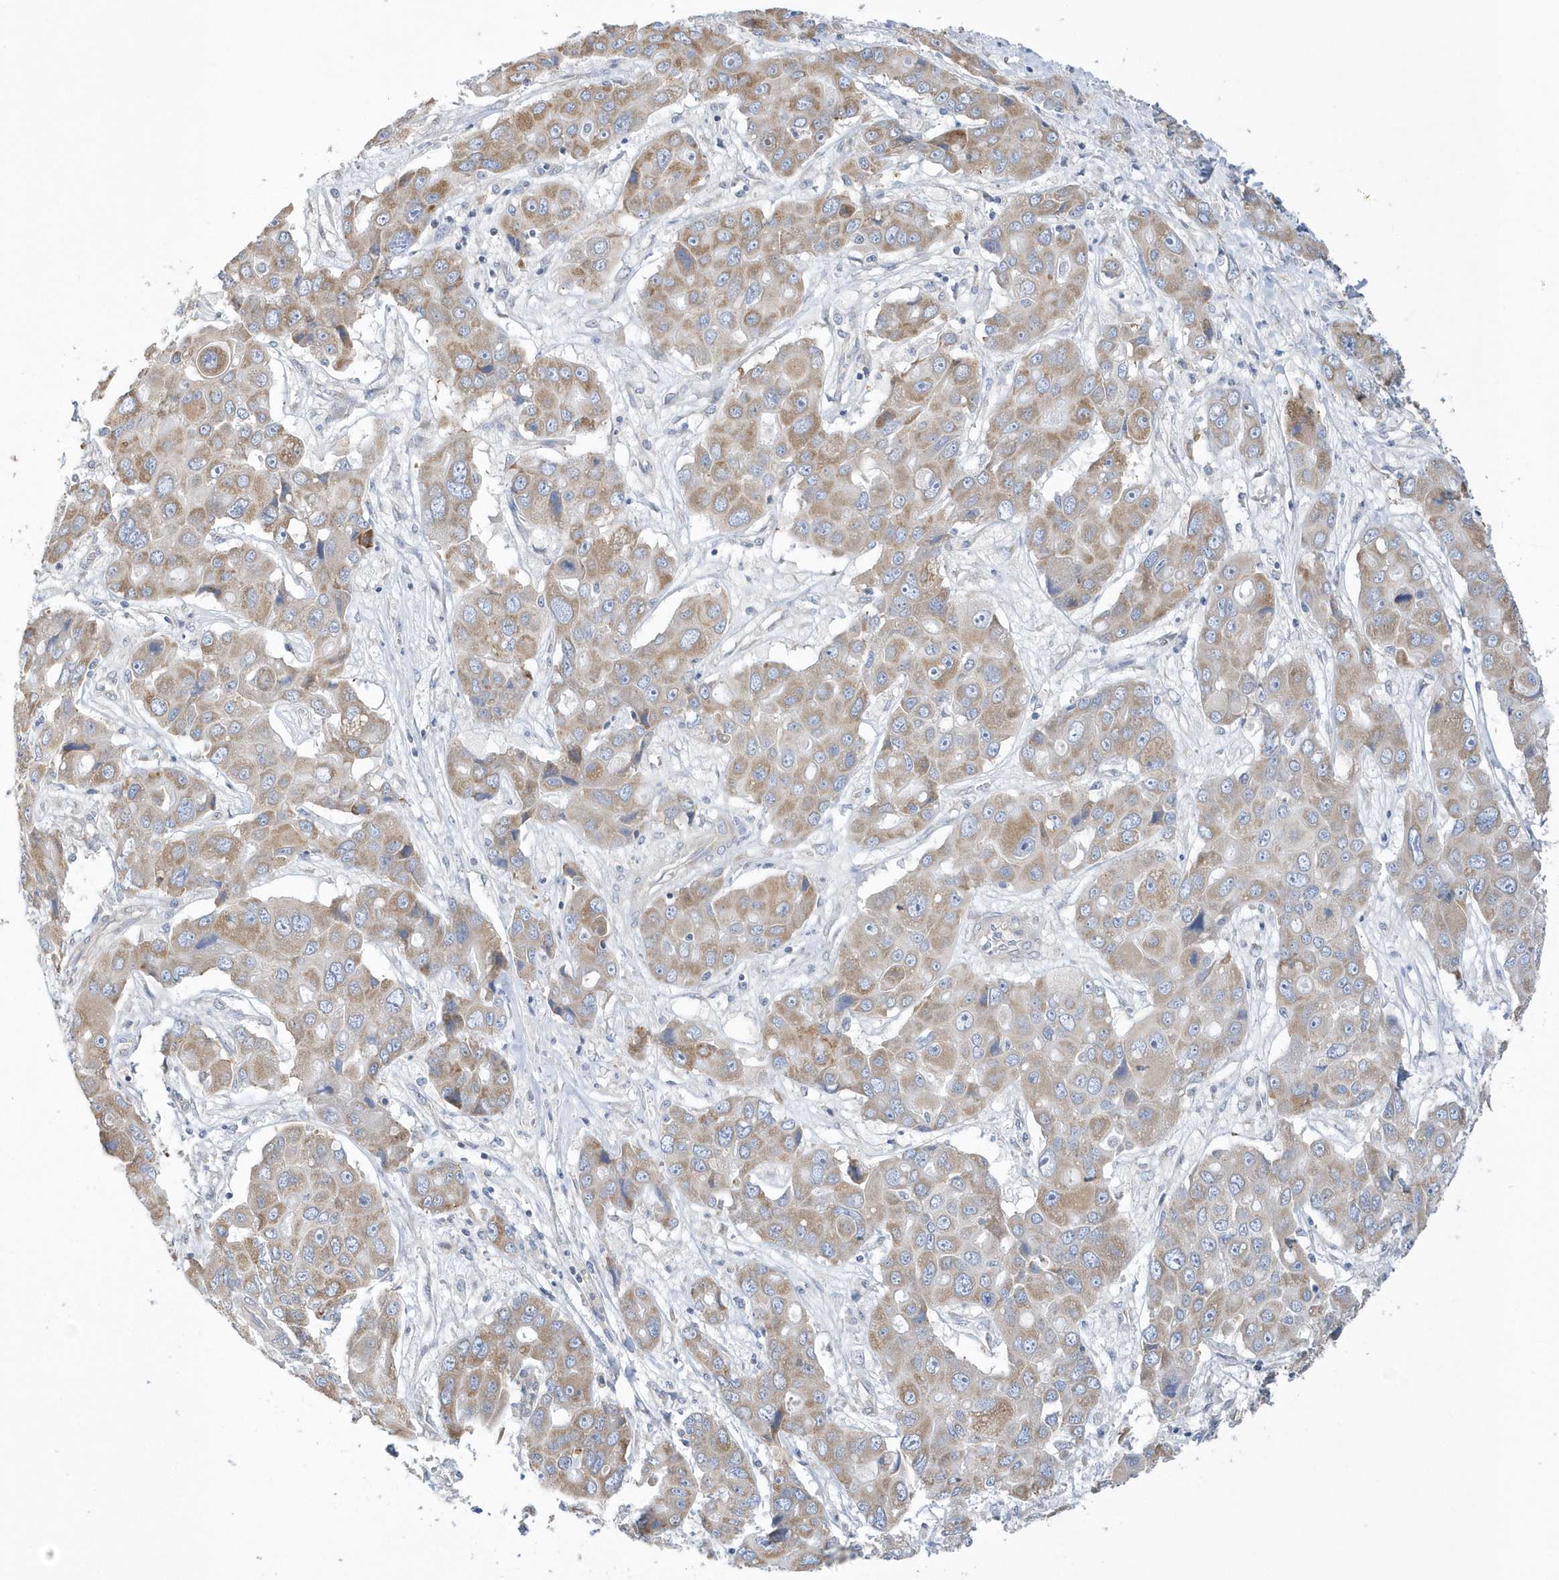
{"staining": {"intensity": "moderate", "quantity": ">75%", "location": "cytoplasmic/membranous"}, "tissue": "liver cancer", "cell_type": "Tumor cells", "image_type": "cancer", "snomed": [{"axis": "morphology", "description": "Cholangiocarcinoma"}, {"axis": "topography", "description": "Liver"}], "caption": "Protein staining shows moderate cytoplasmic/membranous positivity in approximately >75% of tumor cells in liver cholangiocarcinoma.", "gene": "SPATA5", "patient": {"sex": "male", "age": 67}}